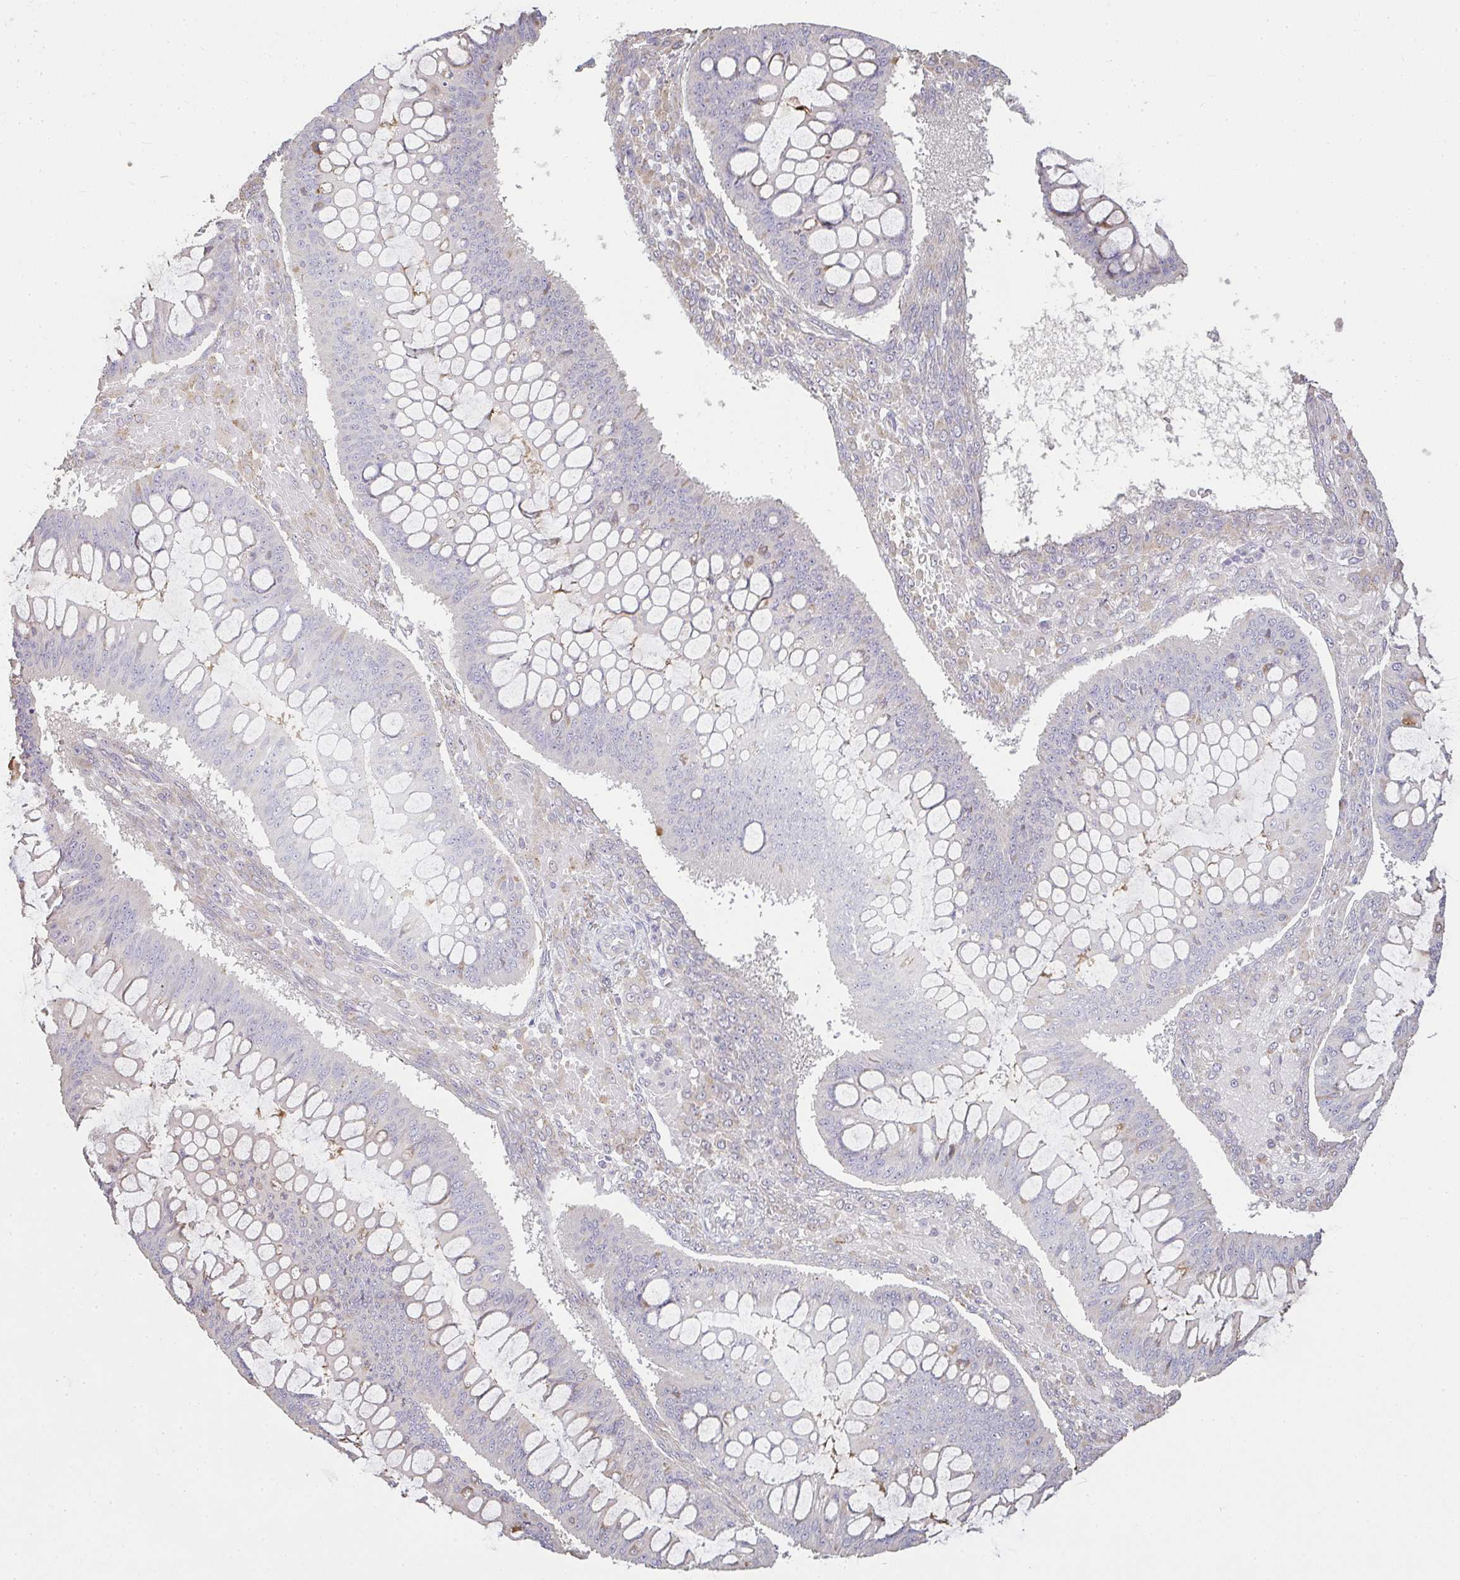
{"staining": {"intensity": "weak", "quantity": "<25%", "location": "cytoplasmic/membranous"}, "tissue": "ovarian cancer", "cell_type": "Tumor cells", "image_type": "cancer", "snomed": [{"axis": "morphology", "description": "Cystadenocarcinoma, mucinous, NOS"}, {"axis": "topography", "description": "Ovary"}], "caption": "IHC of mucinous cystadenocarcinoma (ovarian) reveals no staining in tumor cells.", "gene": "BRINP3", "patient": {"sex": "female", "age": 73}}